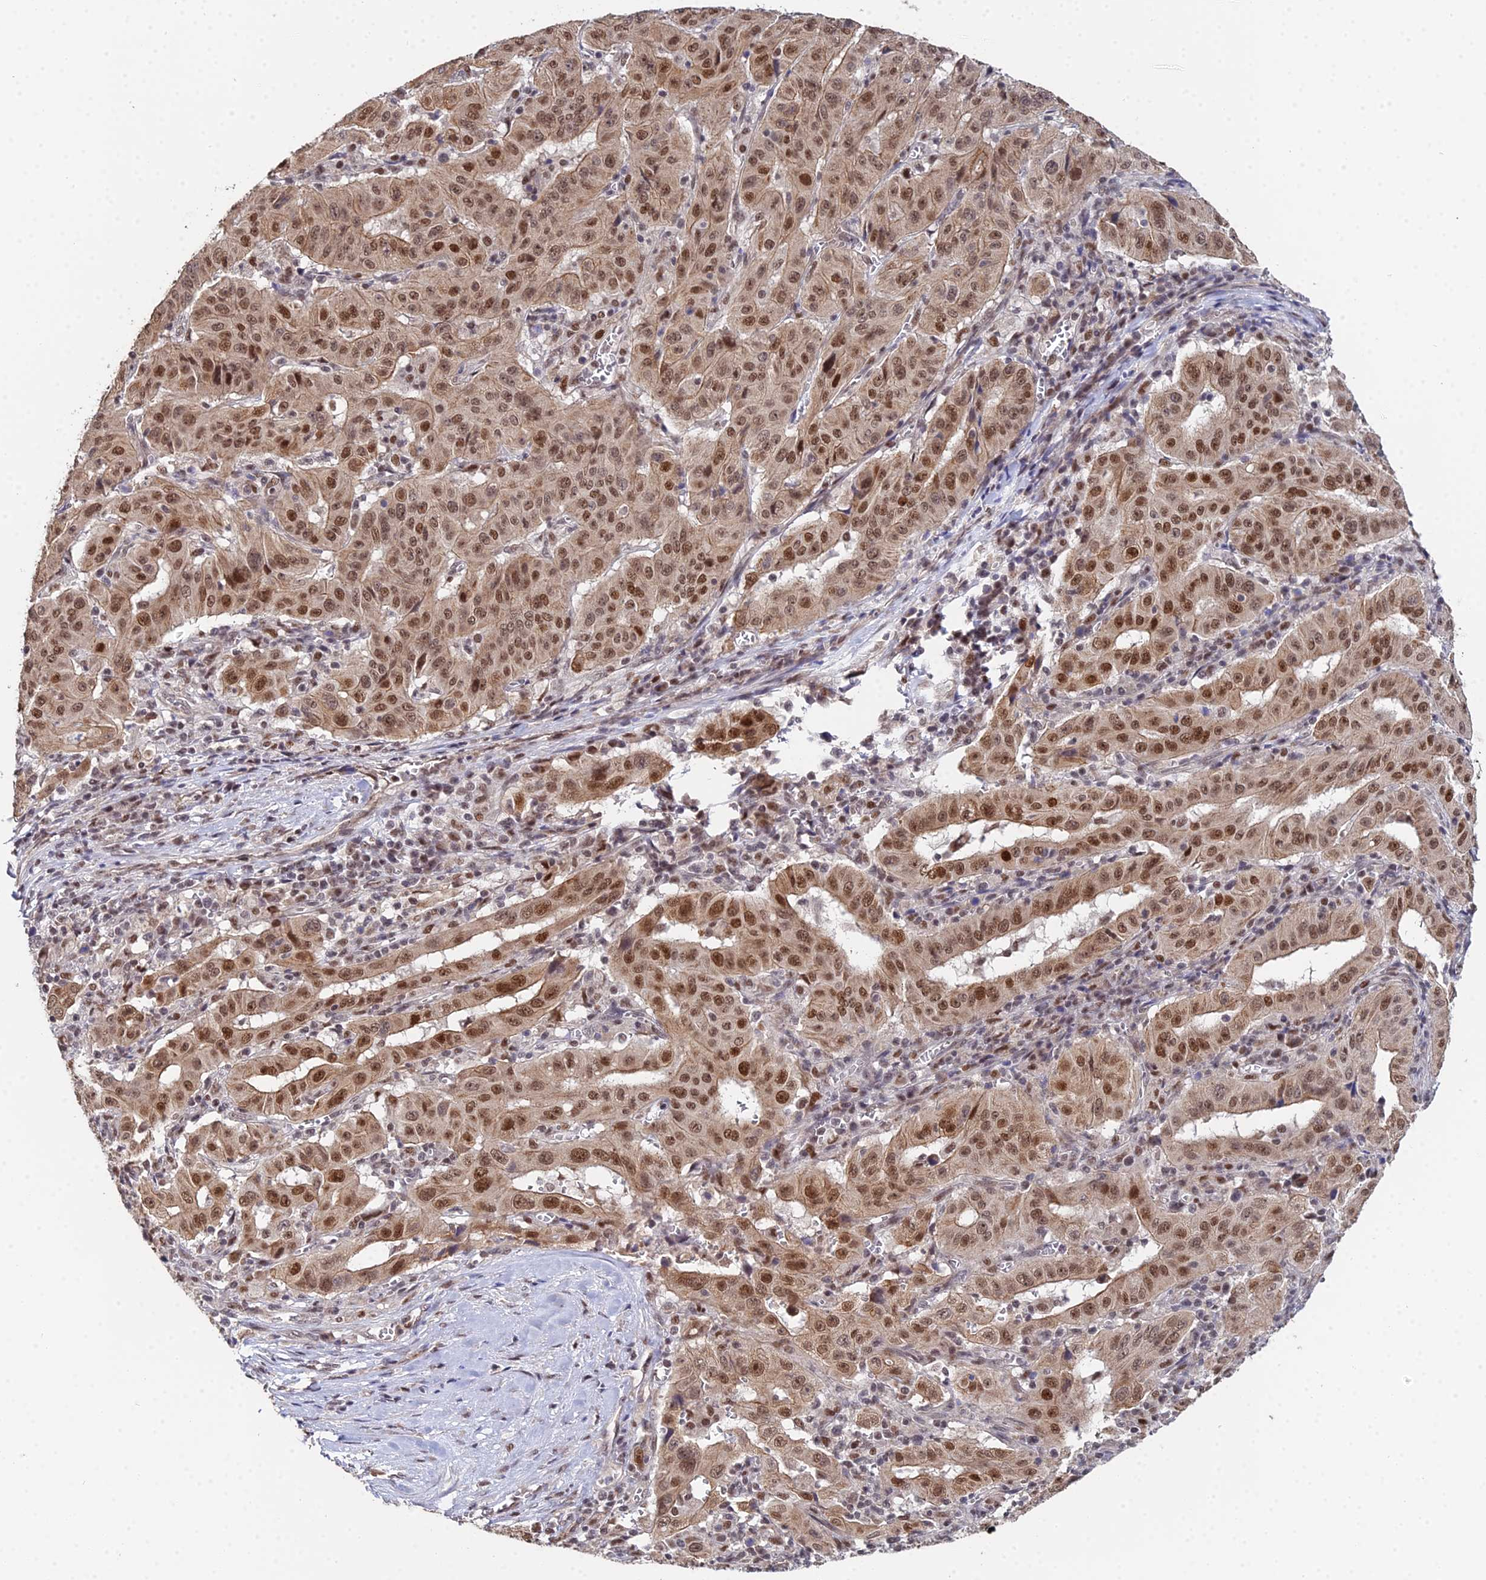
{"staining": {"intensity": "moderate", "quantity": ">75%", "location": "cytoplasmic/membranous,nuclear"}, "tissue": "pancreatic cancer", "cell_type": "Tumor cells", "image_type": "cancer", "snomed": [{"axis": "morphology", "description": "Adenocarcinoma, NOS"}, {"axis": "topography", "description": "Pancreas"}], "caption": "Immunohistochemistry (DAB (3,3'-diaminobenzidine)) staining of pancreatic cancer demonstrates moderate cytoplasmic/membranous and nuclear protein positivity in about >75% of tumor cells.", "gene": "ERCC5", "patient": {"sex": "male", "age": 63}}